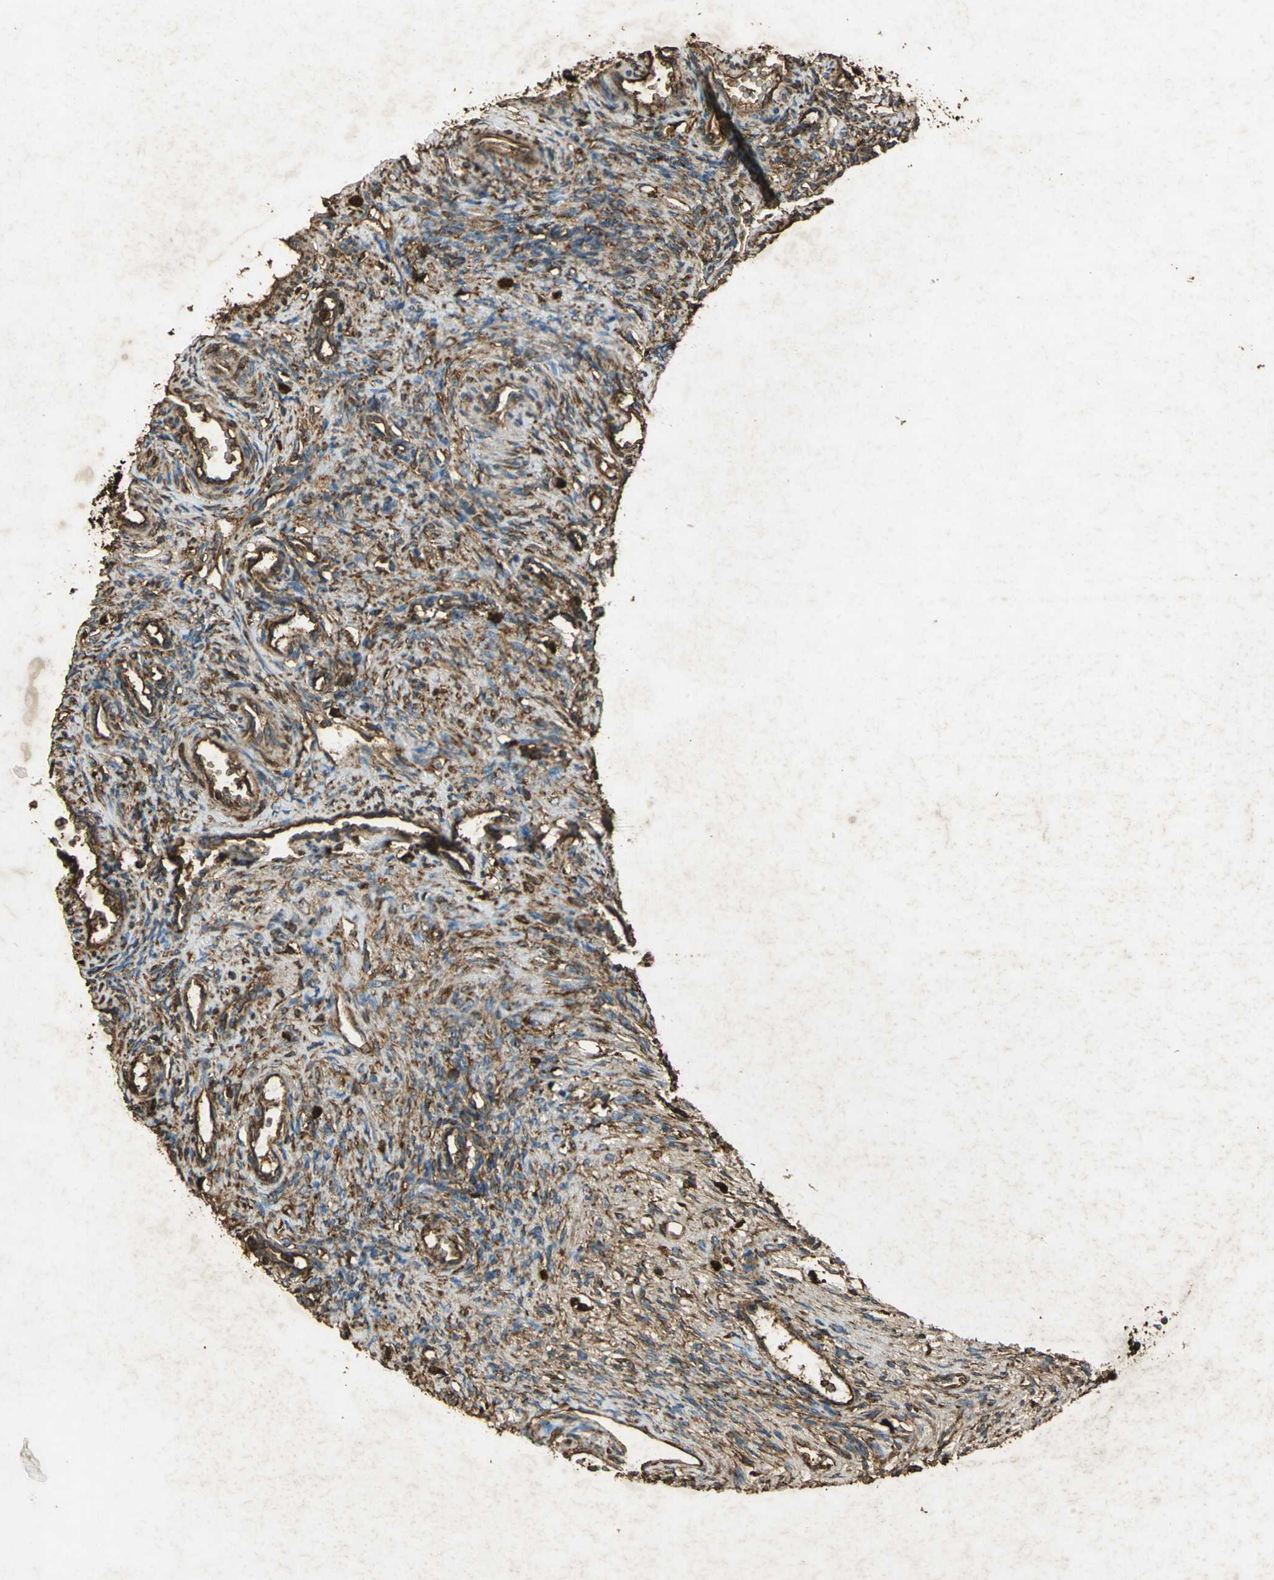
{"staining": {"intensity": "strong", "quantity": ">75%", "location": "cytoplasmic/membranous,nuclear"}, "tissue": "ovary", "cell_type": "Follicle cells", "image_type": "normal", "snomed": [{"axis": "morphology", "description": "Normal tissue, NOS"}, {"axis": "topography", "description": "Ovary"}], "caption": "Strong cytoplasmic/membranous,nuclear positivity is identified in approximately >75% of follicle cells in unremarkable ovary. (IHC, brightfield microscopy, high magnification).", "gene": "HSP90B1", "patient": {"sex": "female", "age": 33}}